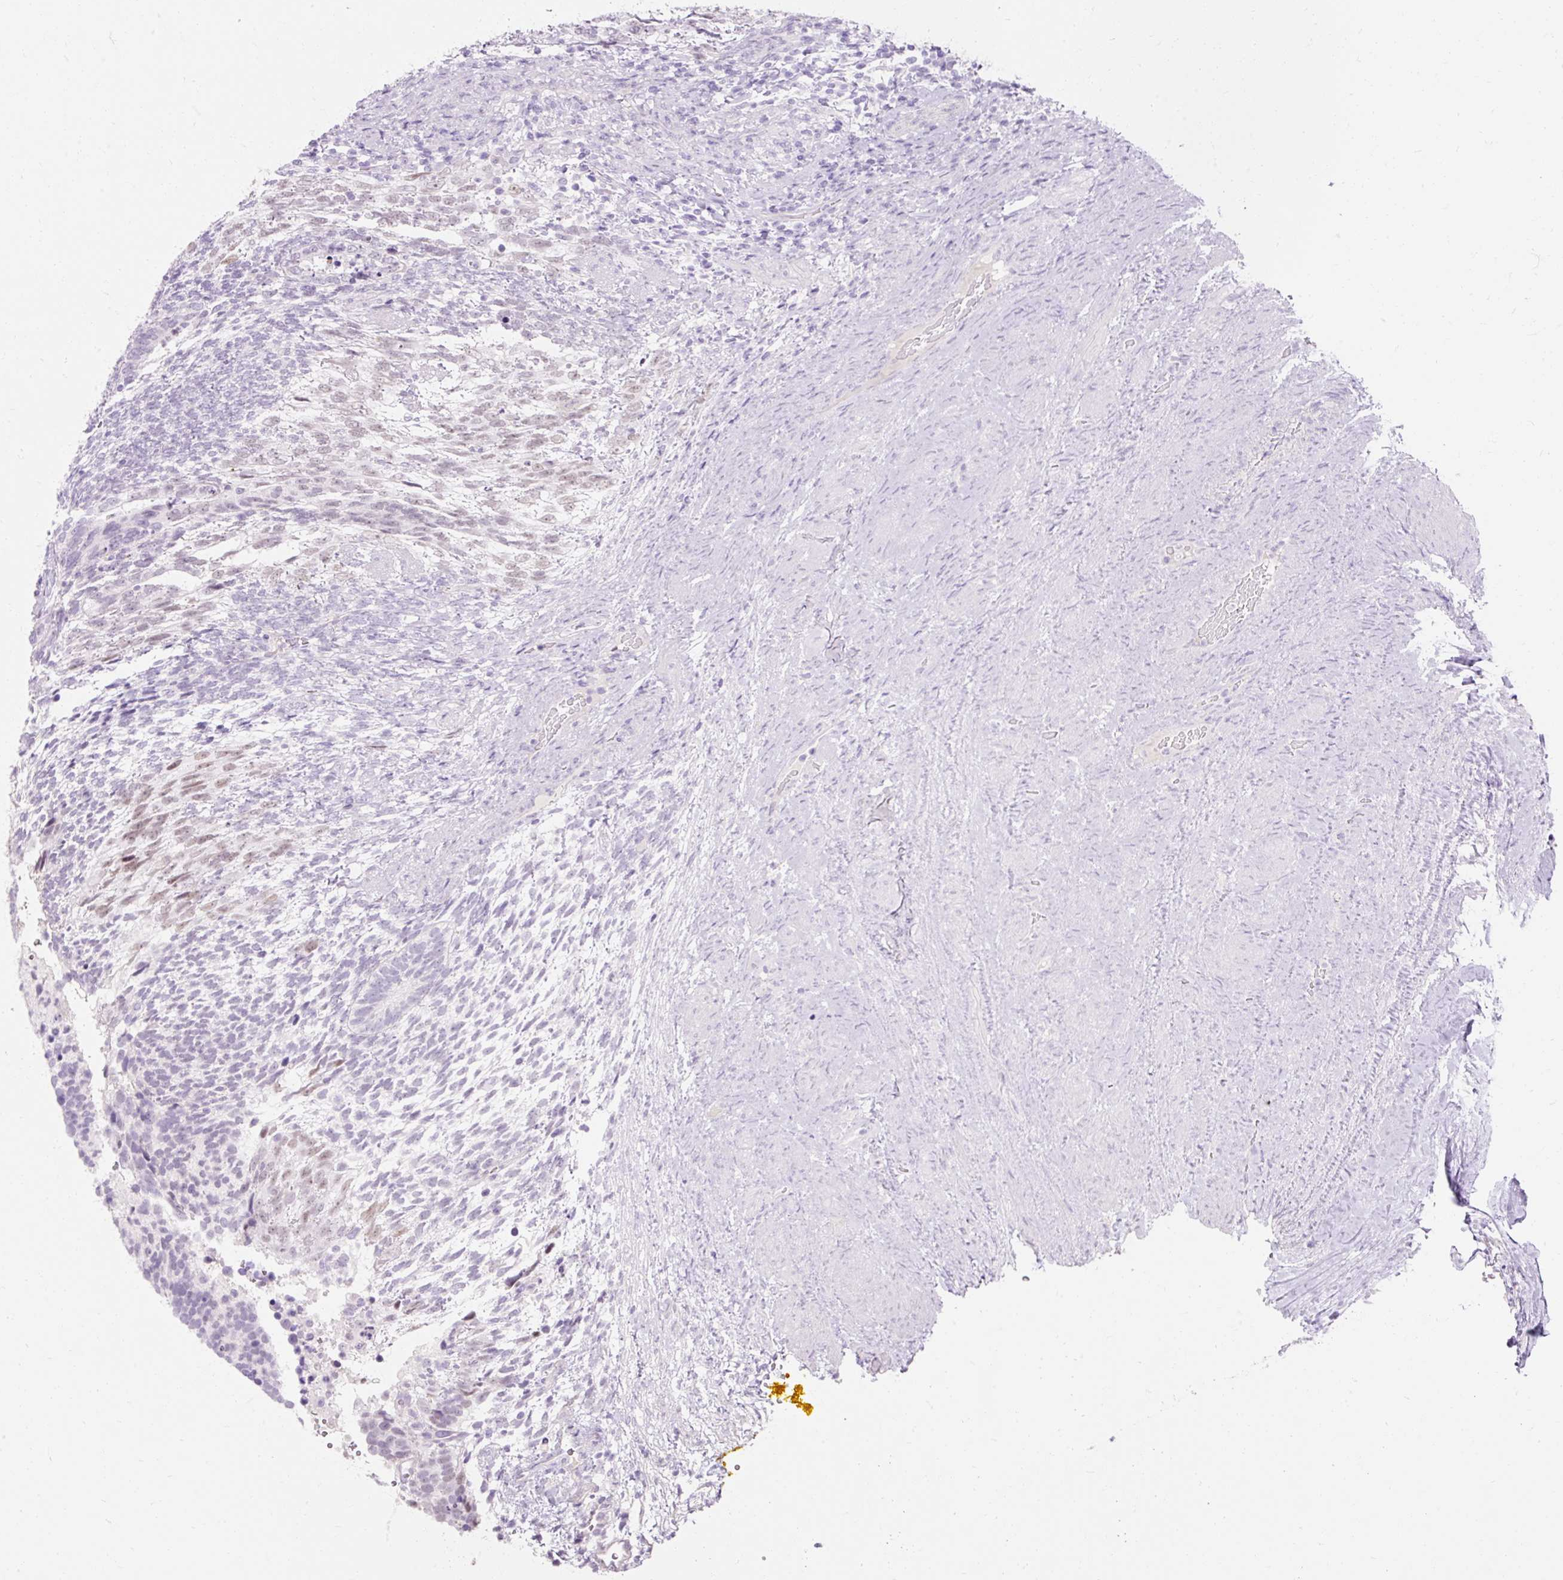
{"staining": {"intensity": "weak", "quantity": "<25%", "location": "nuclear"}, "tissue": "testis cancer", "cell_type": "Tumor cells", "image_type": "cancer", "snomed": [{"axis": "morphology", "description": "Carcinoma, Embryonal, NOS"}, {"axis": "topography", "description": "Testis"}], "caption": "DAB (3,3'-diaminobenzidine) immunohistochemical staining of testis cancer shows no significant expression in tumor cells.", "gene": "TMEM213", "patient": {"sex": "male", "age": 23}}